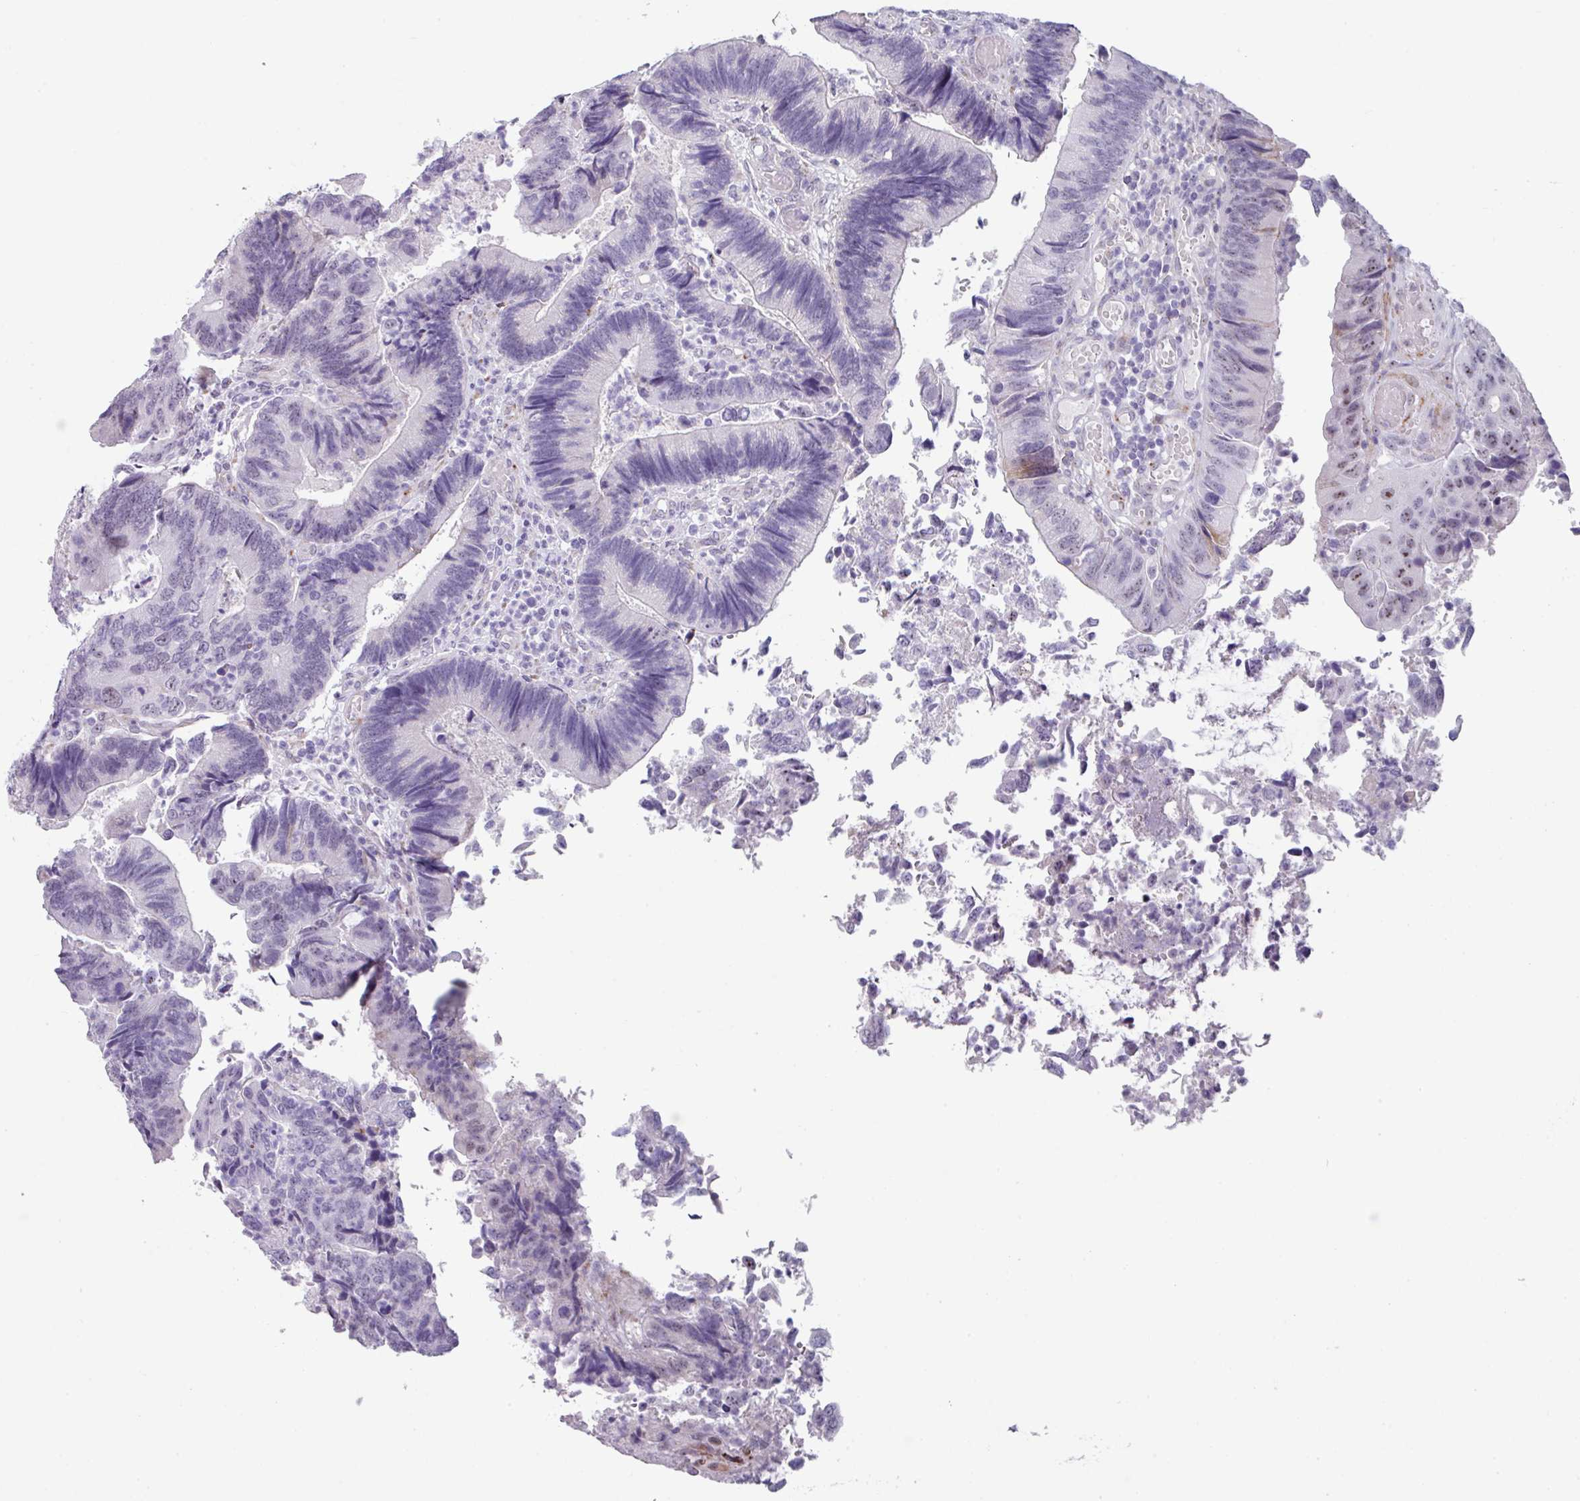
{"staining": {"intensity": "negative", "quantity": "none", "location": "none"}, "tissue": "colorectal cancer", "cell_type": "Tumor cells", "image_type": "cancer", "snomed": [{"axis": "morphology", "description": "Adenocarcinoma, NOS"}, {"axis": "topography", "description": "Colon"}], "caption": "DAB (3,3'-diaminobenzidine) immunohistochemical staining of human adenocarcinoma (colorectal) exhibits no significant positivity in tumor cells.", "gene": "BMS1", "patient": {"sex": "female", "age": 67}}